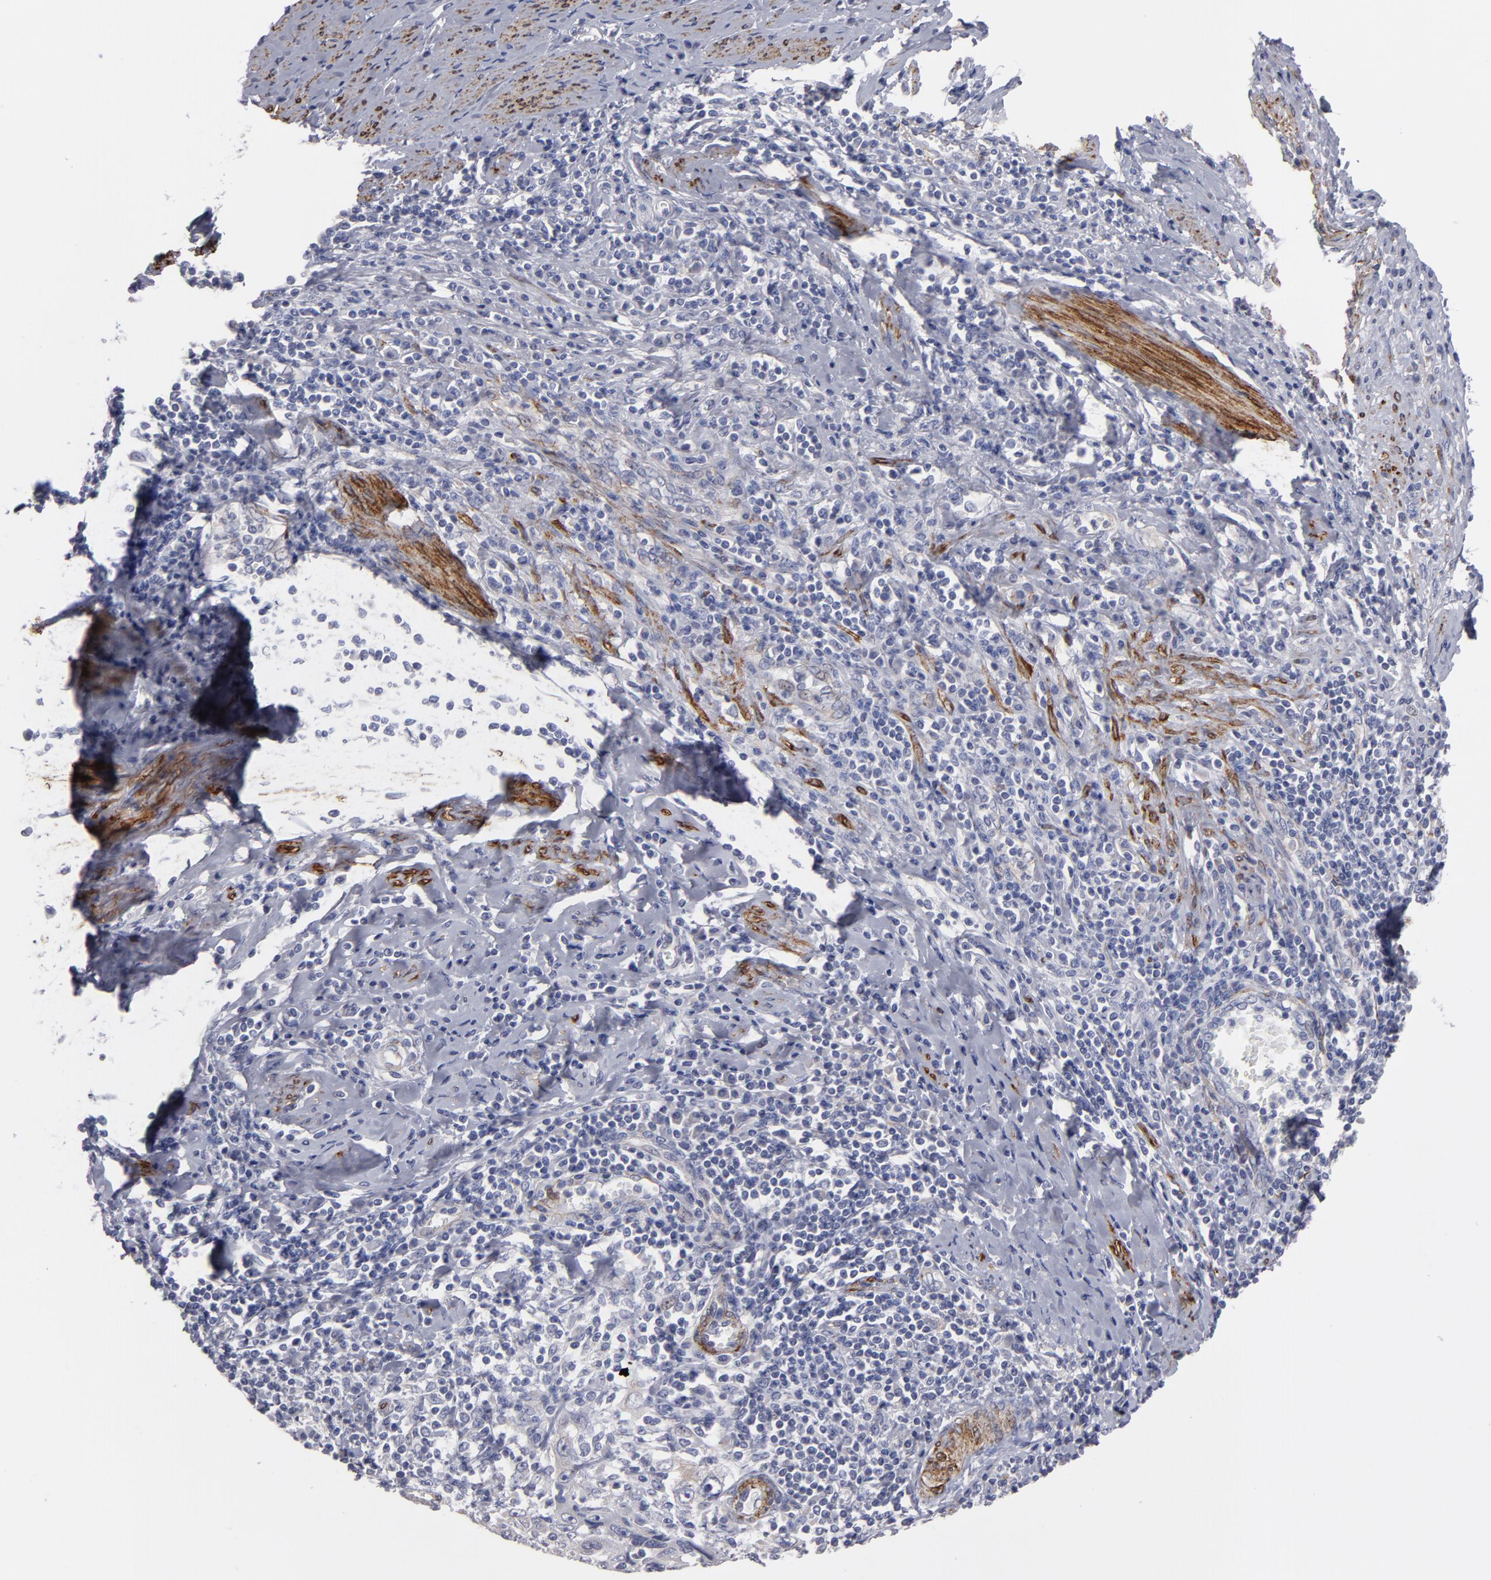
{"staining": {"intensity": "weak", "quantity": "<25%", "location": "cytoplasmic/membranous"}, "tissue": "cervical cancer", "cell_type": "Tumor cells", "image_type": "cancer", "snomed": [{"axis": "morphology", "description": "Squamous cell carcinoma, NOS"}, {"axis": "topography", "description": "Cervix"}], "caption": "This is an IHC image of cervical cancer (squamous cell carcinoma). There is no expression in tumor cells.", "gene": "SLMAP", "patient": {"sex": "female", "age": 53}}